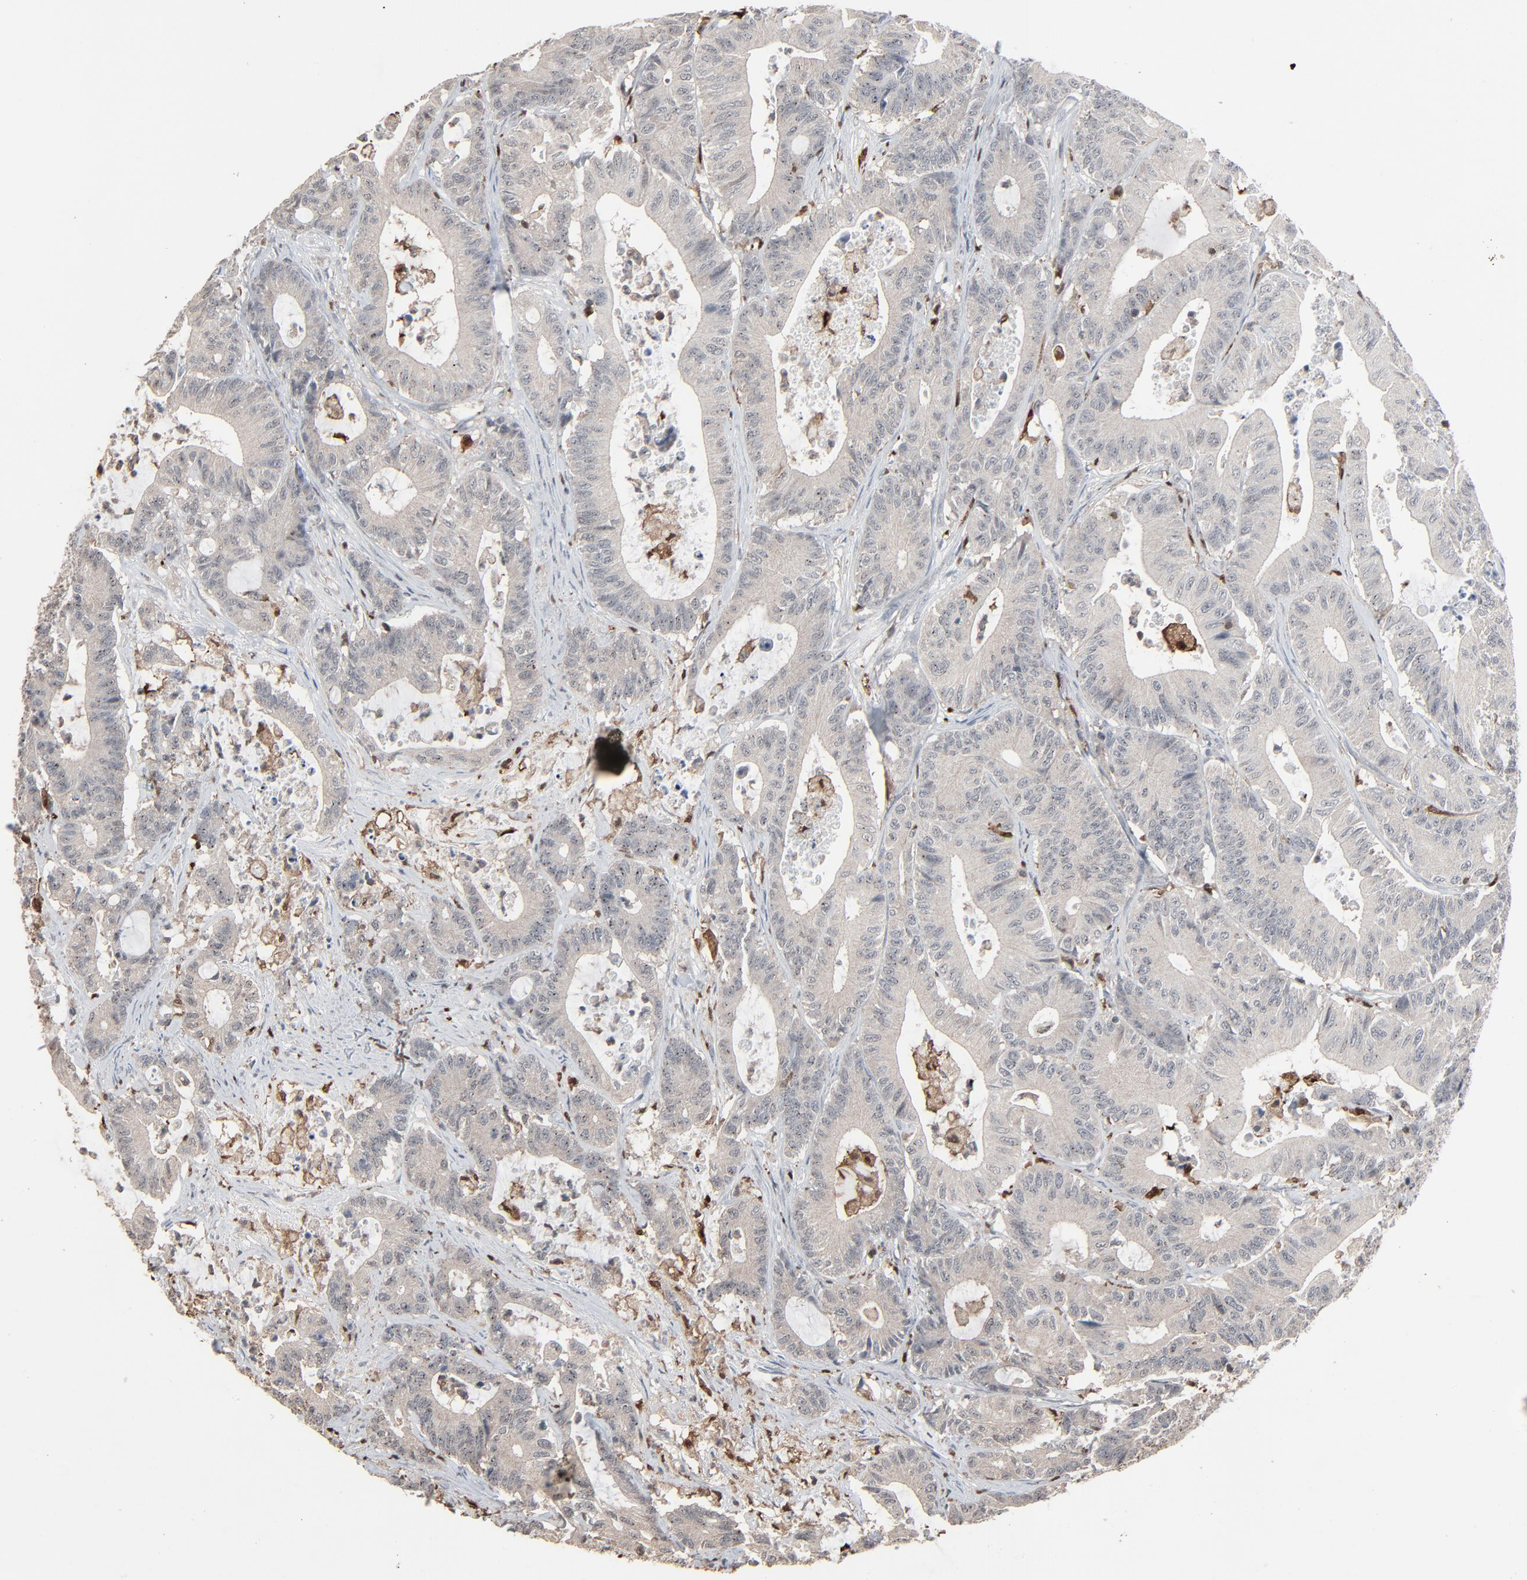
{"staining": {"intensity": "weak", "quantity": ">75%", "location": "cytoplasmic/membranous"}, "tissue": "colorectal cancer", "cell_type": "Tumor cells", "image_type": "cancer", "snomed": [{"axis": "morphology", "description": "Adenocarcinoma, NOS"}, {"axis": "topography", "description": "Colon"}], "caption": "Immunohistochemical staining of human colorectal cancer (adenocarcinoma) reveals low levels of weak cytoplasmic/membranous positivity in approximately >75% of tumor cells.", "gene": "DOCK8", "patient": {"sex": "female", "age": 84}}